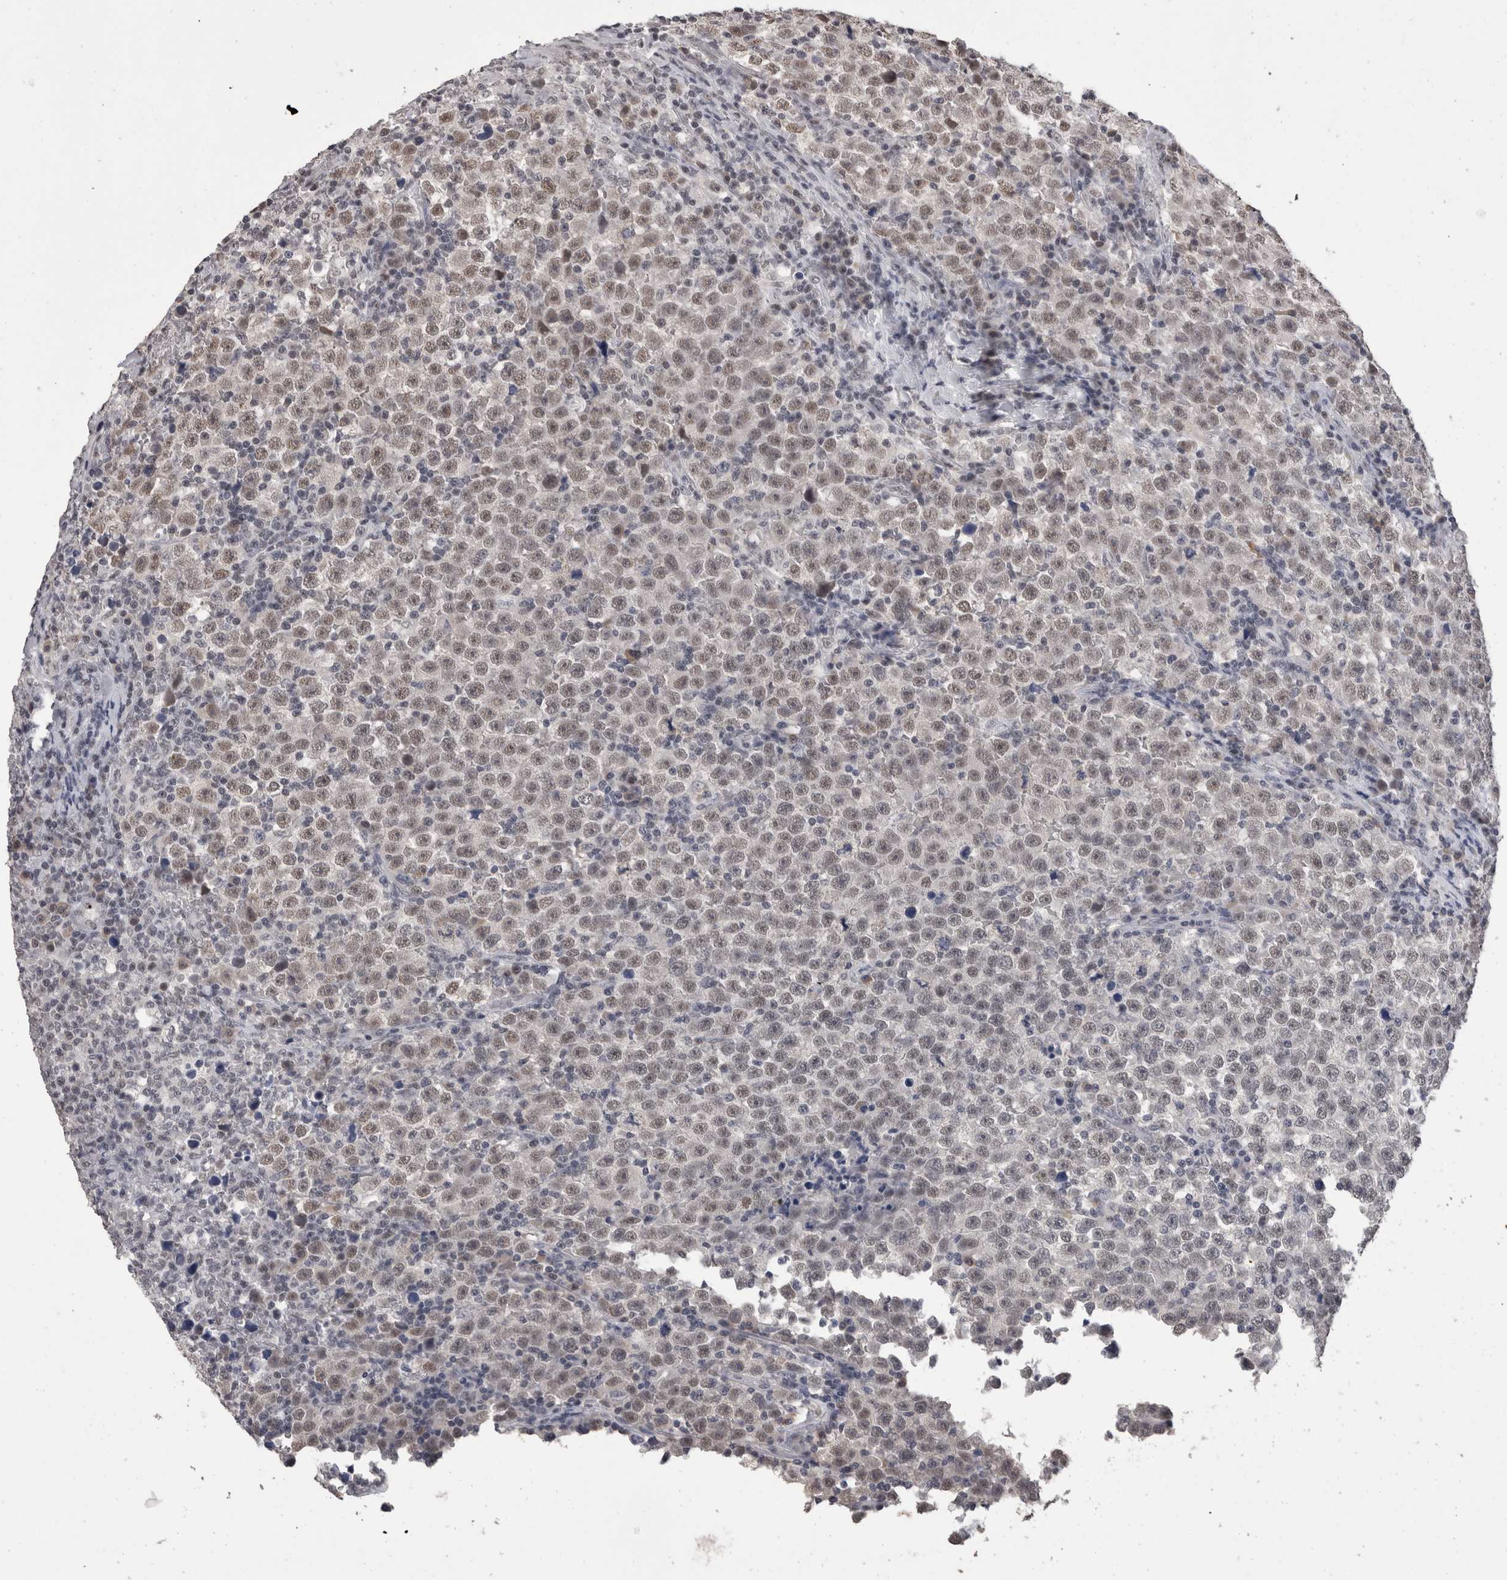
{"staining": {"intensity": "weak", "quantity": ">75%", "location": "nuclear"}, "tissue": "testis cancer", "cell_type": "Tumor cells", "image_type": "cancer", "snomed": [{"axis": "morphology", "description": "Seminoma, NOS"}, {"axis": "topography", "description": "Testis"}], "caption": "Weak nuclear protein expression is appreciated in approximately >75% of tumor cells in testis cancer (seminoma).", "gene": "DDX17", "patient": {"sex": "male", "age": 43}}